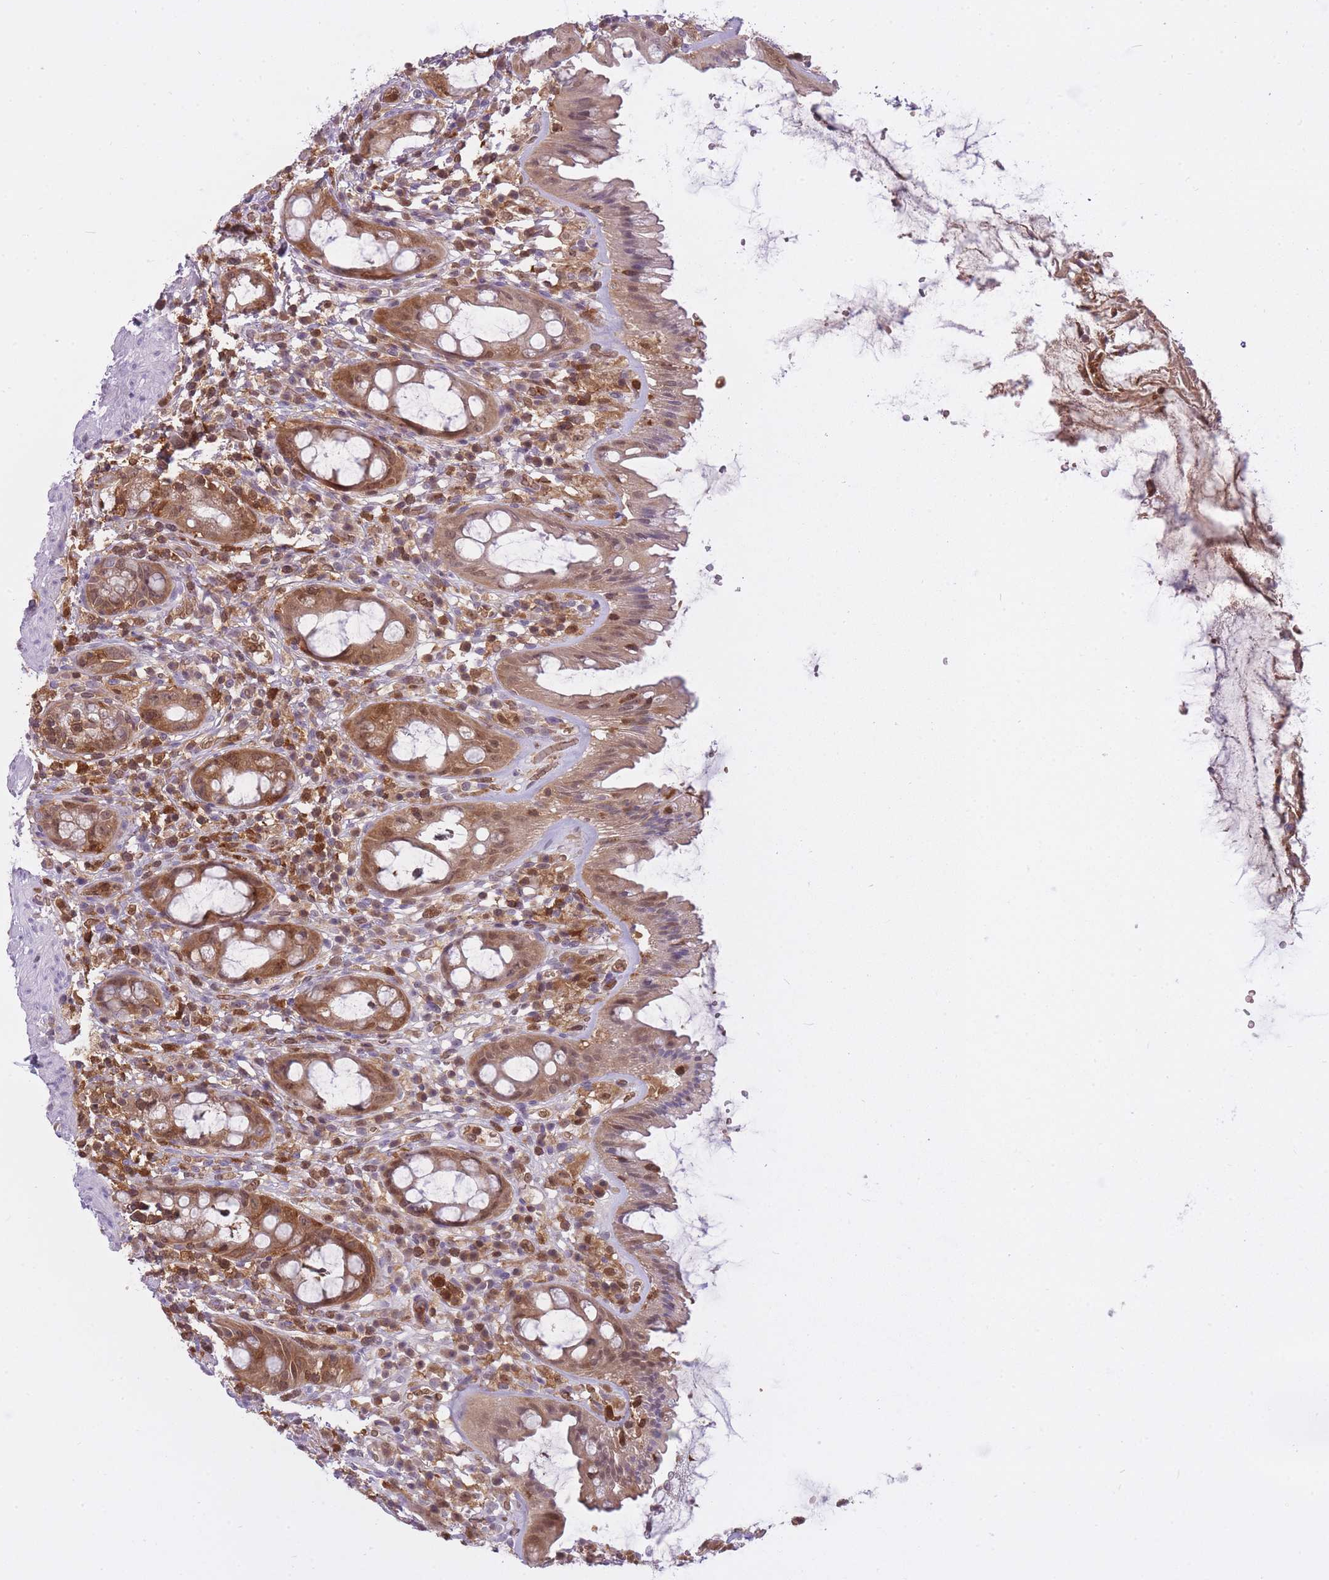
{"staining": {"intensity": "moderate", "quantity": ">75%", "location": "cytoplasmic/membranous,nuclear"}, "tissue": "rectum", "cell_type": "Glandular cells", "image_type": "normal", "snomed": [{"axis": "morphology", "description": "Normal tissue, NOS"}, {"axis": "topography", "description": "Rectum"}], "caption": "The histopathology image demonstrates staining of normal rectum, revealing moderate cytoplasmic/membranous,nuclear protein expression (brown color) within glandular cells. (DAB IHC, brown staining for protein, blue staining for nuclei).", "gene": "CXorf38", "patient": {"sex": "female", "age": 57}}